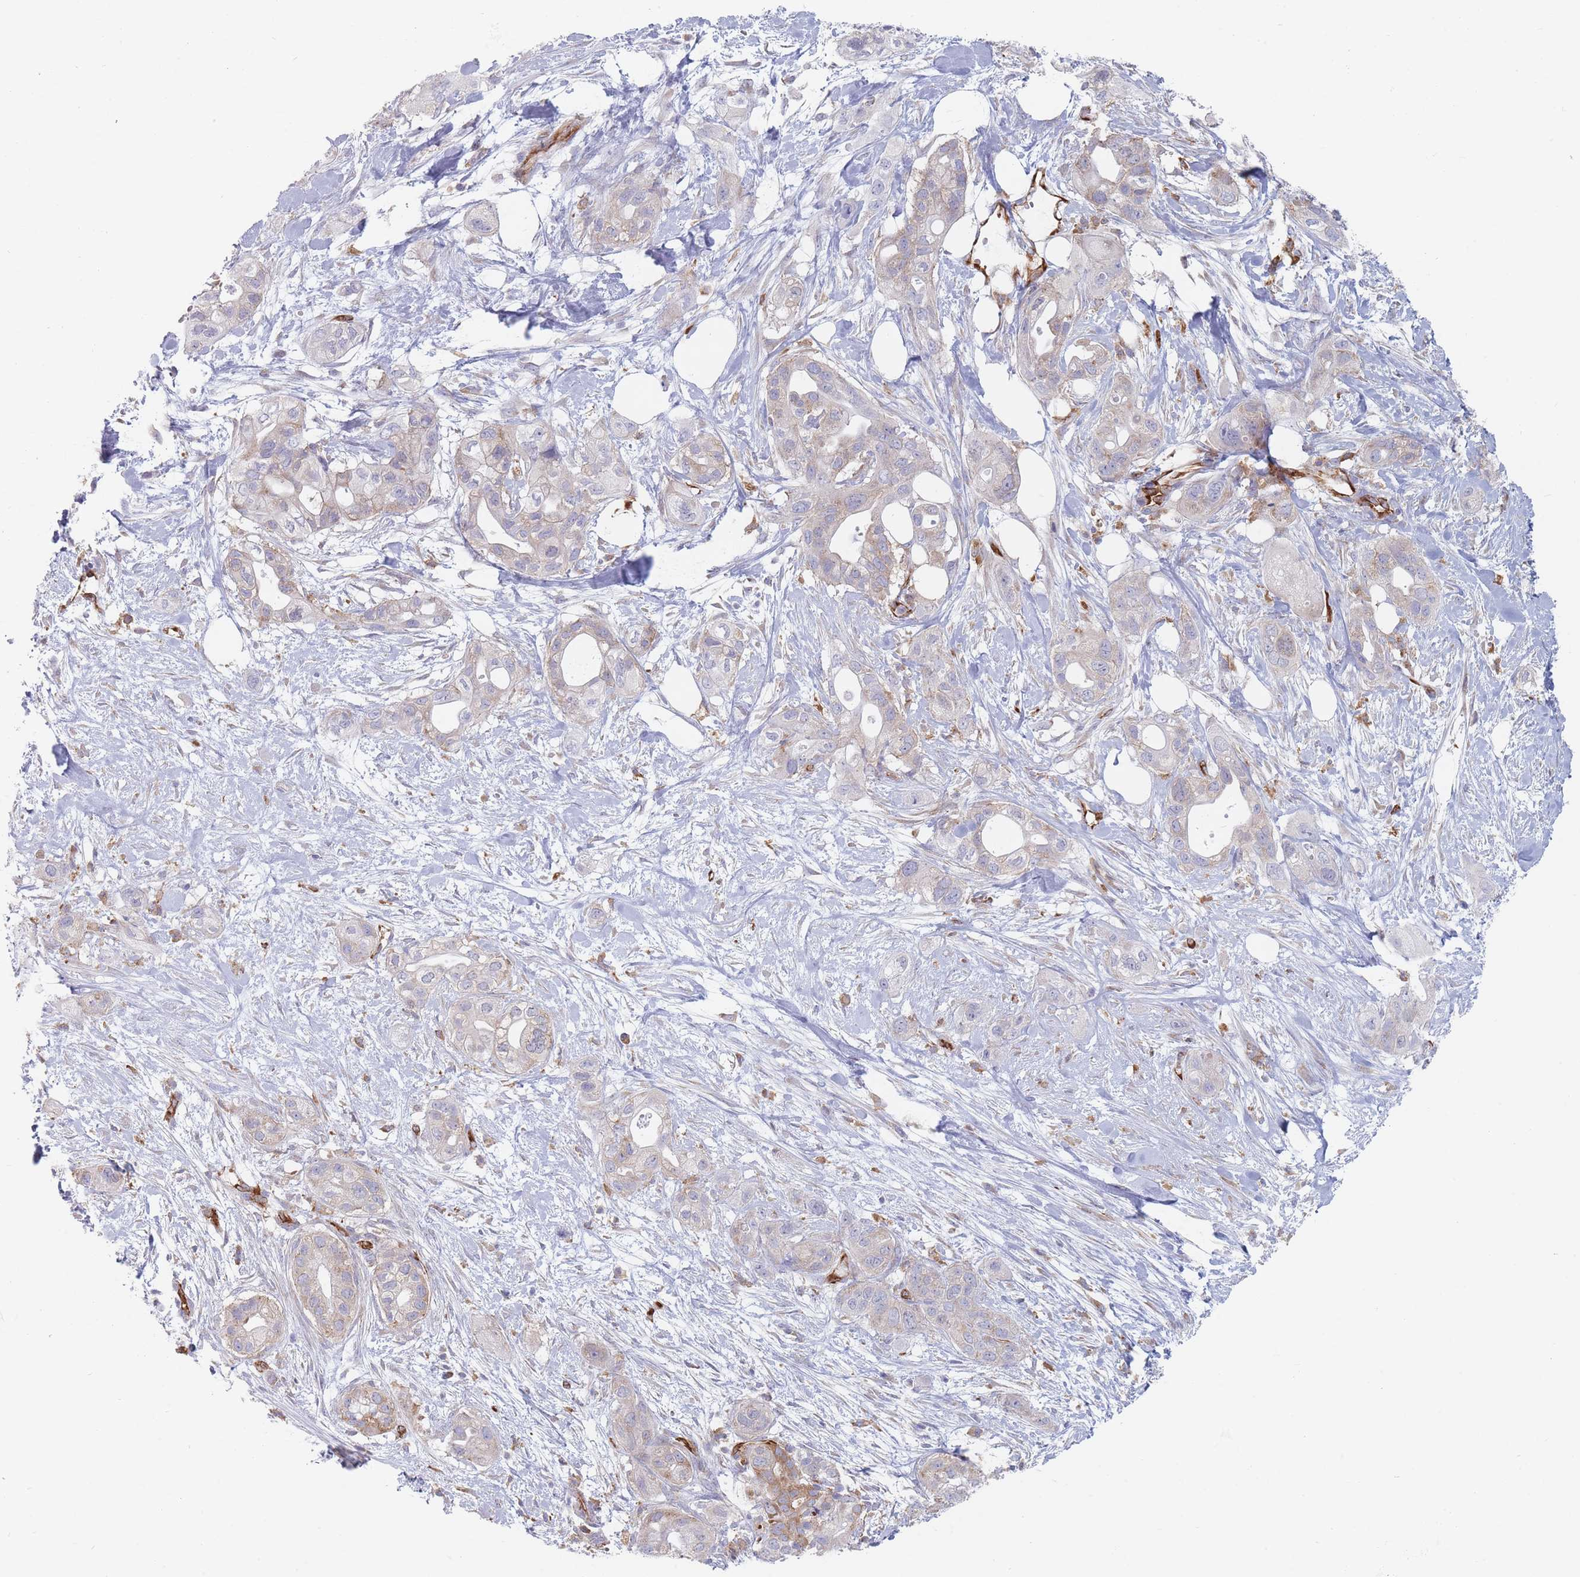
{"staining": {"intensity": "moderate", "quantity": "<25%", "location": "cytoplasmic/membranous"}, "tissue": "pancreatic cancer", "cell_type": "Tumor cells", "image_type": "cancer", "snomed": [{"axis": "morphology", "description": "Adenocarcinoma, NOS"}, {"axis": "topography", "description": "Pancreas"}], "caption": "IHC (DAB) staining of human pancreatic cancer (adenocarcinoma) shows moderate cytoplasmic/membranous protein expression in approximately <25% of tumor cells. (DAB (3,3'-diaminobenzidine) IHC, brown staining for protein, blue staining for nuclei).", "gene": "MAP1S", "patient": {"sex": "male", "age": 44}}